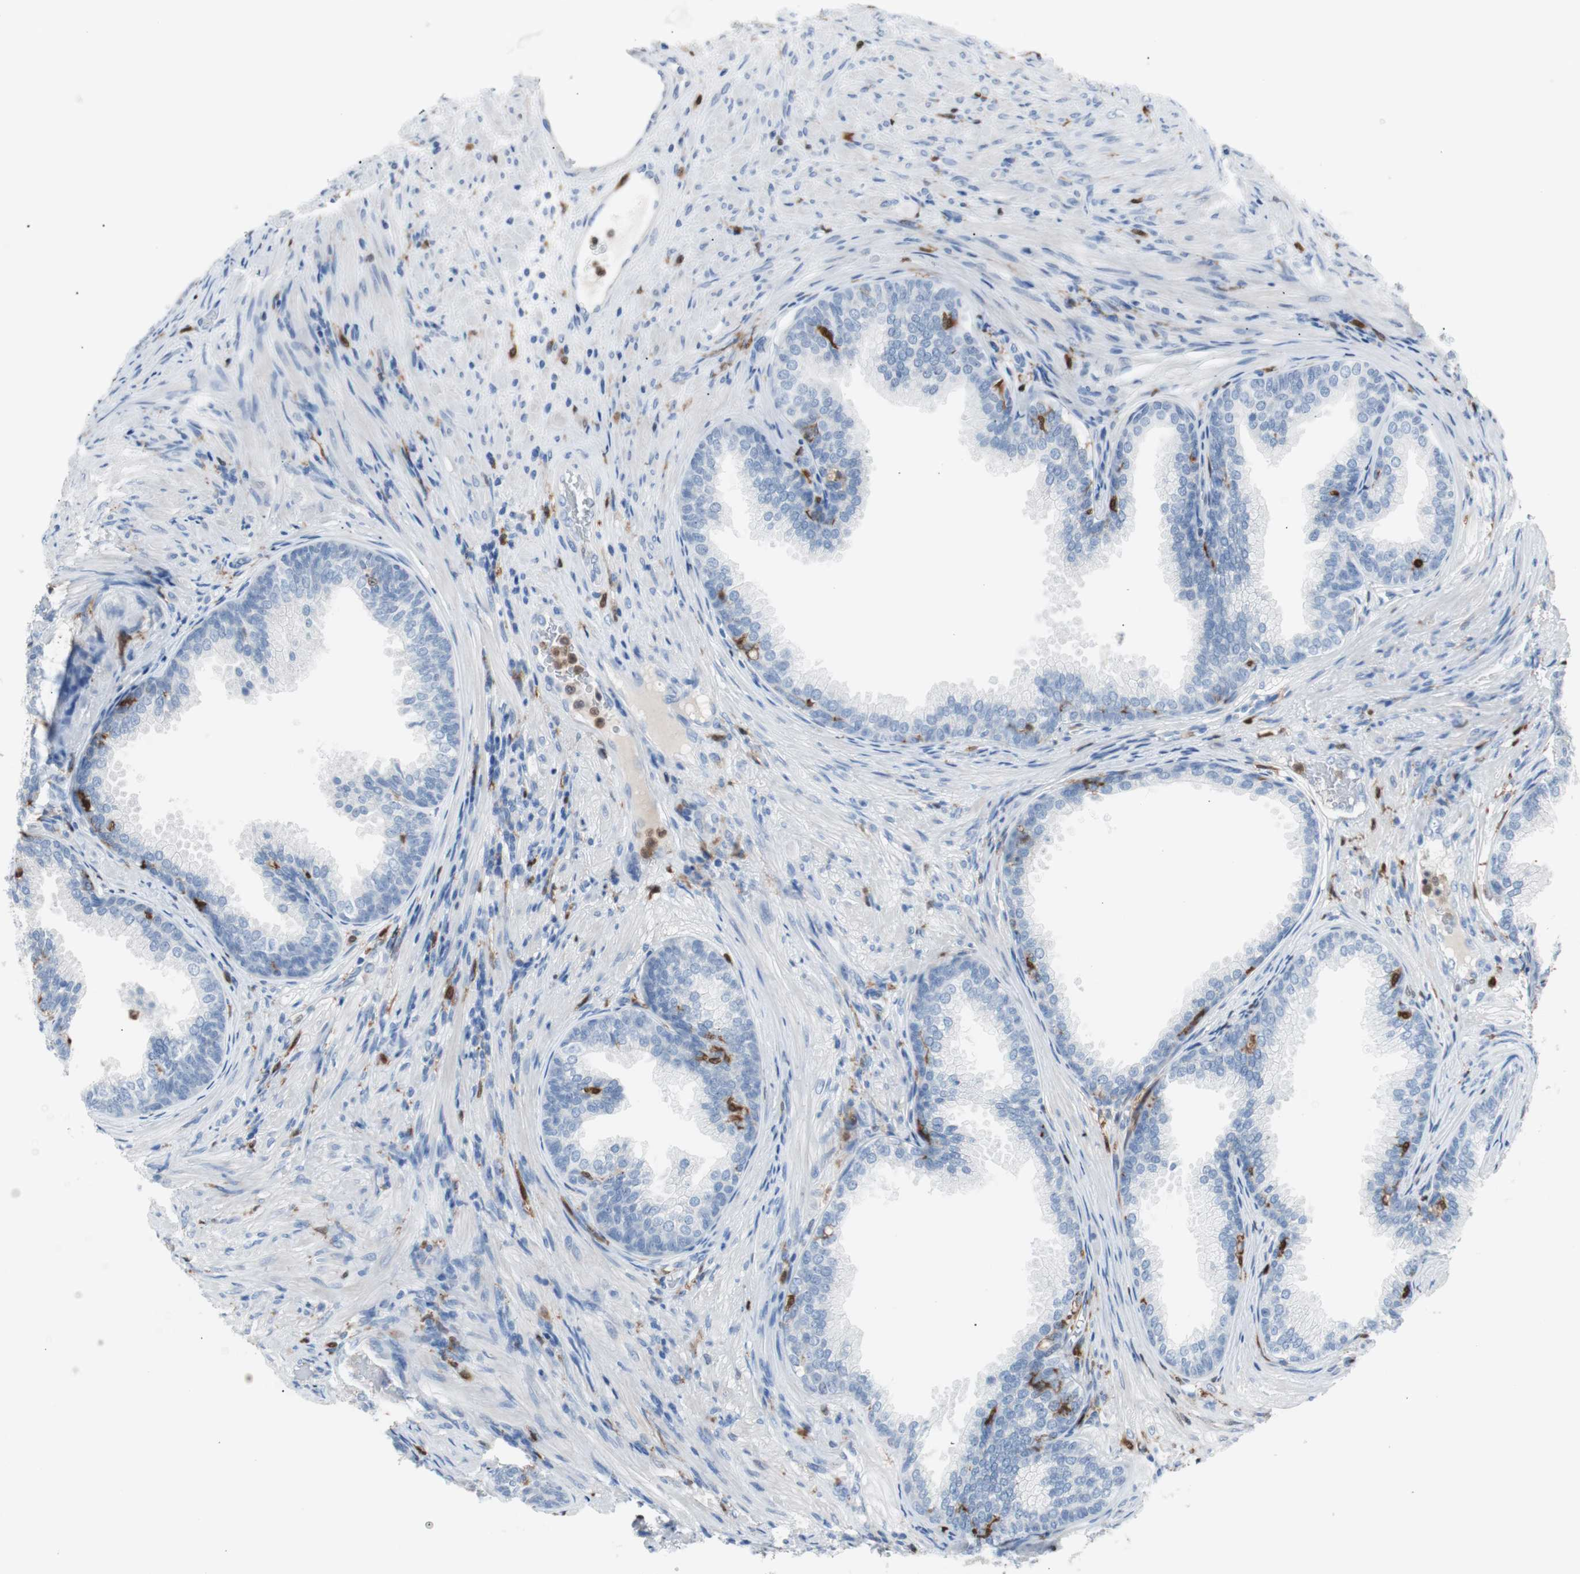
{"staining": {"intensity": "moderate", "quantity": "<25%", "location": "cytoplasmic/membranous,nuclear"}, "tissue": "prostate", "cell_type": "Glandular cells", "image_type": "normal", "snomed": [{"axis": "morphology", "description": "Normal tissue, NOS"}, {"axis": "topography", "description": "Prostate"}], "caption": "Protein expression analysis of normal human prostate reveals moderate cytoplasmic/membranous,nuclear positivity in about <25% of glandular cells.", "gene": "IL18", "patient": {"sex": "male", "age": 76}}